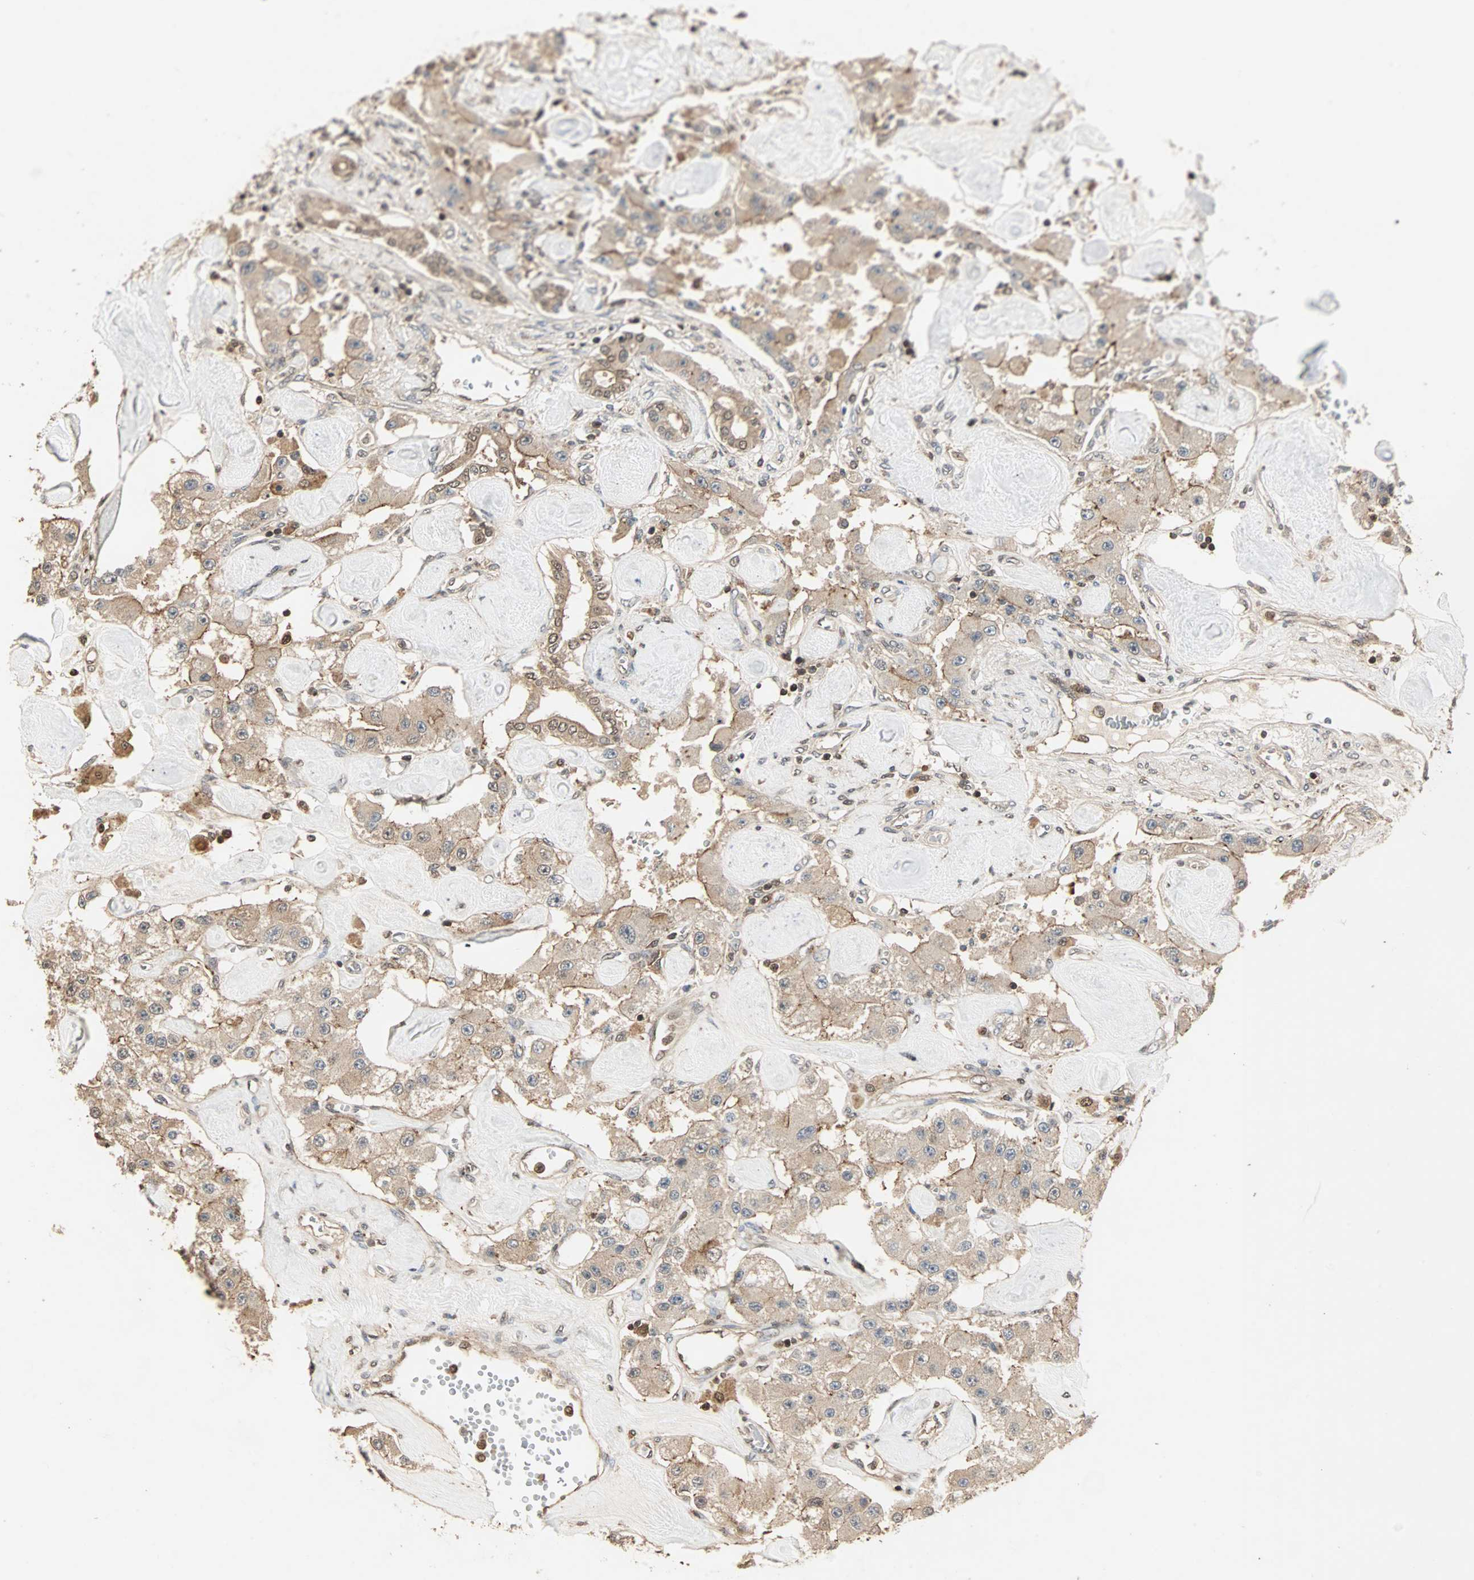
{"staining": {"intensity": "weak", "quantity": ">75%", "location": "cytoplasmic/membranous"}, "tissue": "carcinoid", "cell_type": "Tumor cells", "image_type": "cancer", "snomed": [{"axis": "morphology", "description": "Carcinoid, malignant, NOS"}, {"axis": "topography", "description": "Pancreas"}], "caption": "Carcinoid (malignant) stained with a brown dye shows weak cytoplasmic/membranous positive expression in about >75% of tumor cells.", "gene": "DRG2", "patient": {"sex": "male", "age": 41}}